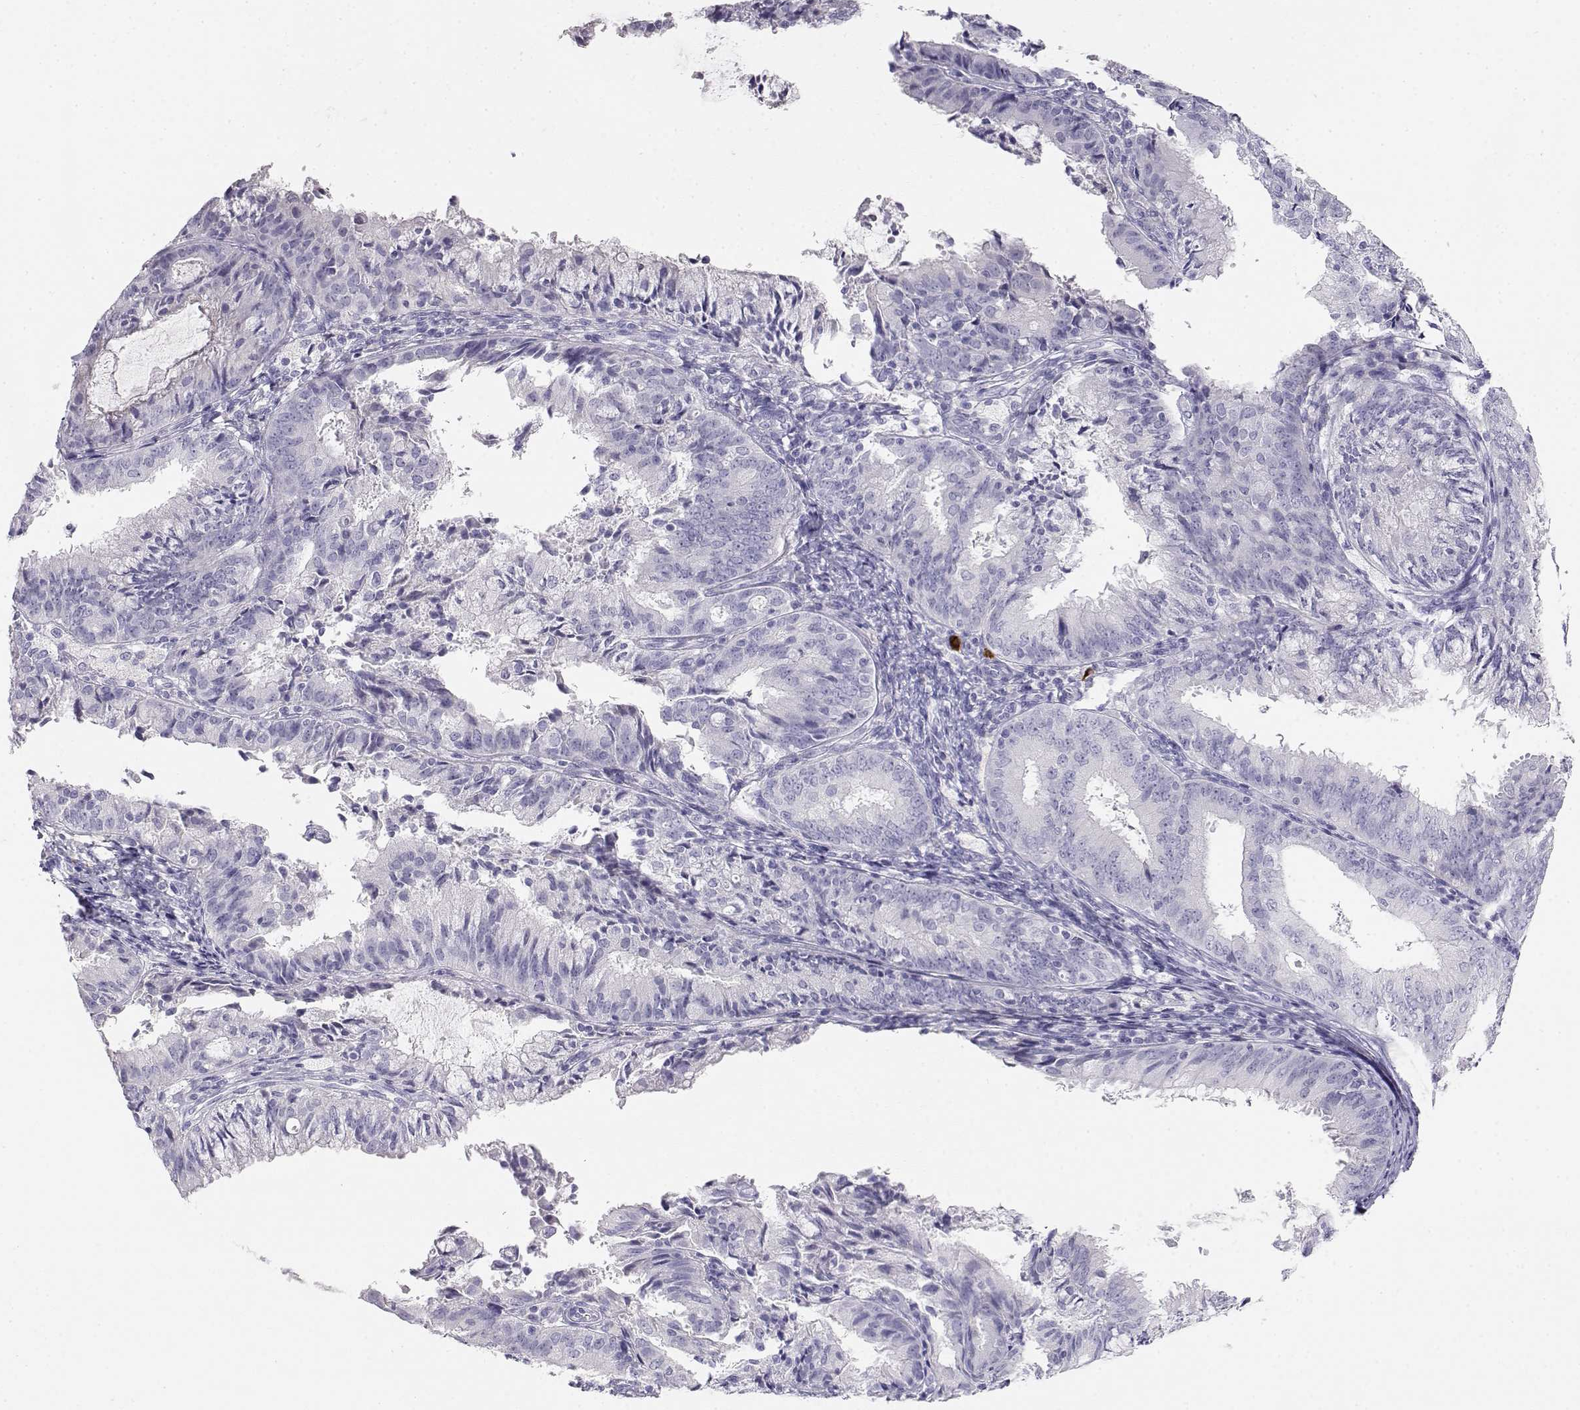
{"staining": {"intensity": "negative", "quantity": "none", "location": "none"}, "tissue": "endometrial cancer", "cell_type": "Tumor cells", "image_type": "cancer", "snomed": [{"axis": "morphology", "description": "Adenocarcinoma, NOS"}, {"axis": "topography", "description": "Endometrium"}], "caption": "This is an immunohistochemistry (IHC) micrograph of human adenocarcinoma (endometrial). There is no positivity in tumor cells.", "gene": "GPR174", "patient": {"sex": "female", "age": 57}}